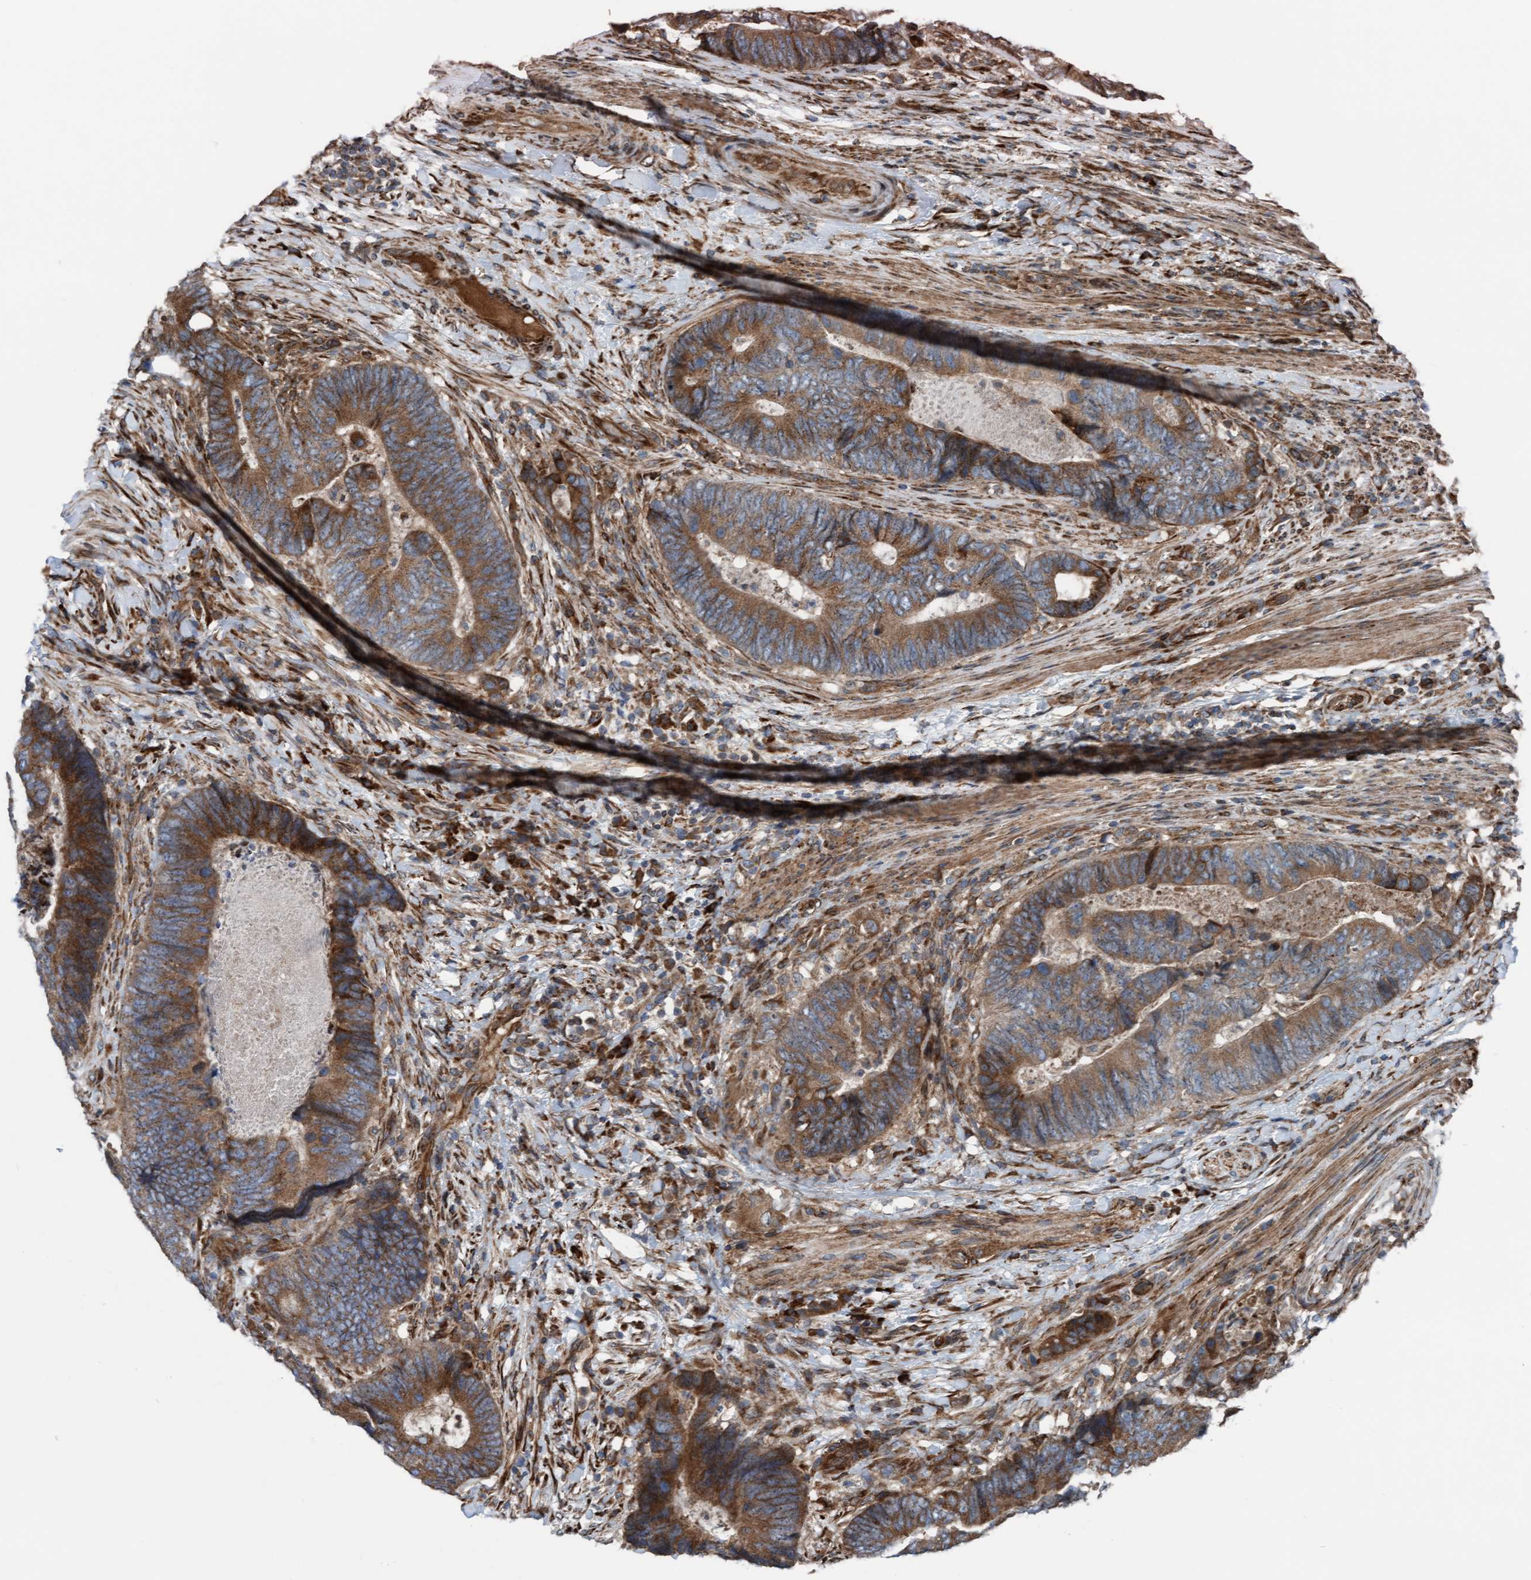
{"staining": {"intensity": "moderate", "quantity": ">75%", "location": "cytoplasmic/membranous"}, "tissue": "colorectal cancer", "cell_type": "Tumor cells", "image_type": "cancer", "snomed": [{"axis": "morphology", "description": "Adenocarcinoma, NOS"}, {"axis": "topography", "description": "Colon"}], "caption": "Adenocarcinoma (colorectal) tissue demonstrates moderate cytoplasmic/membranous staining in approximately >75% of tumor cells", "gene": "RAP1GAP2", "patient": {"sex": "male", "age": 56}}